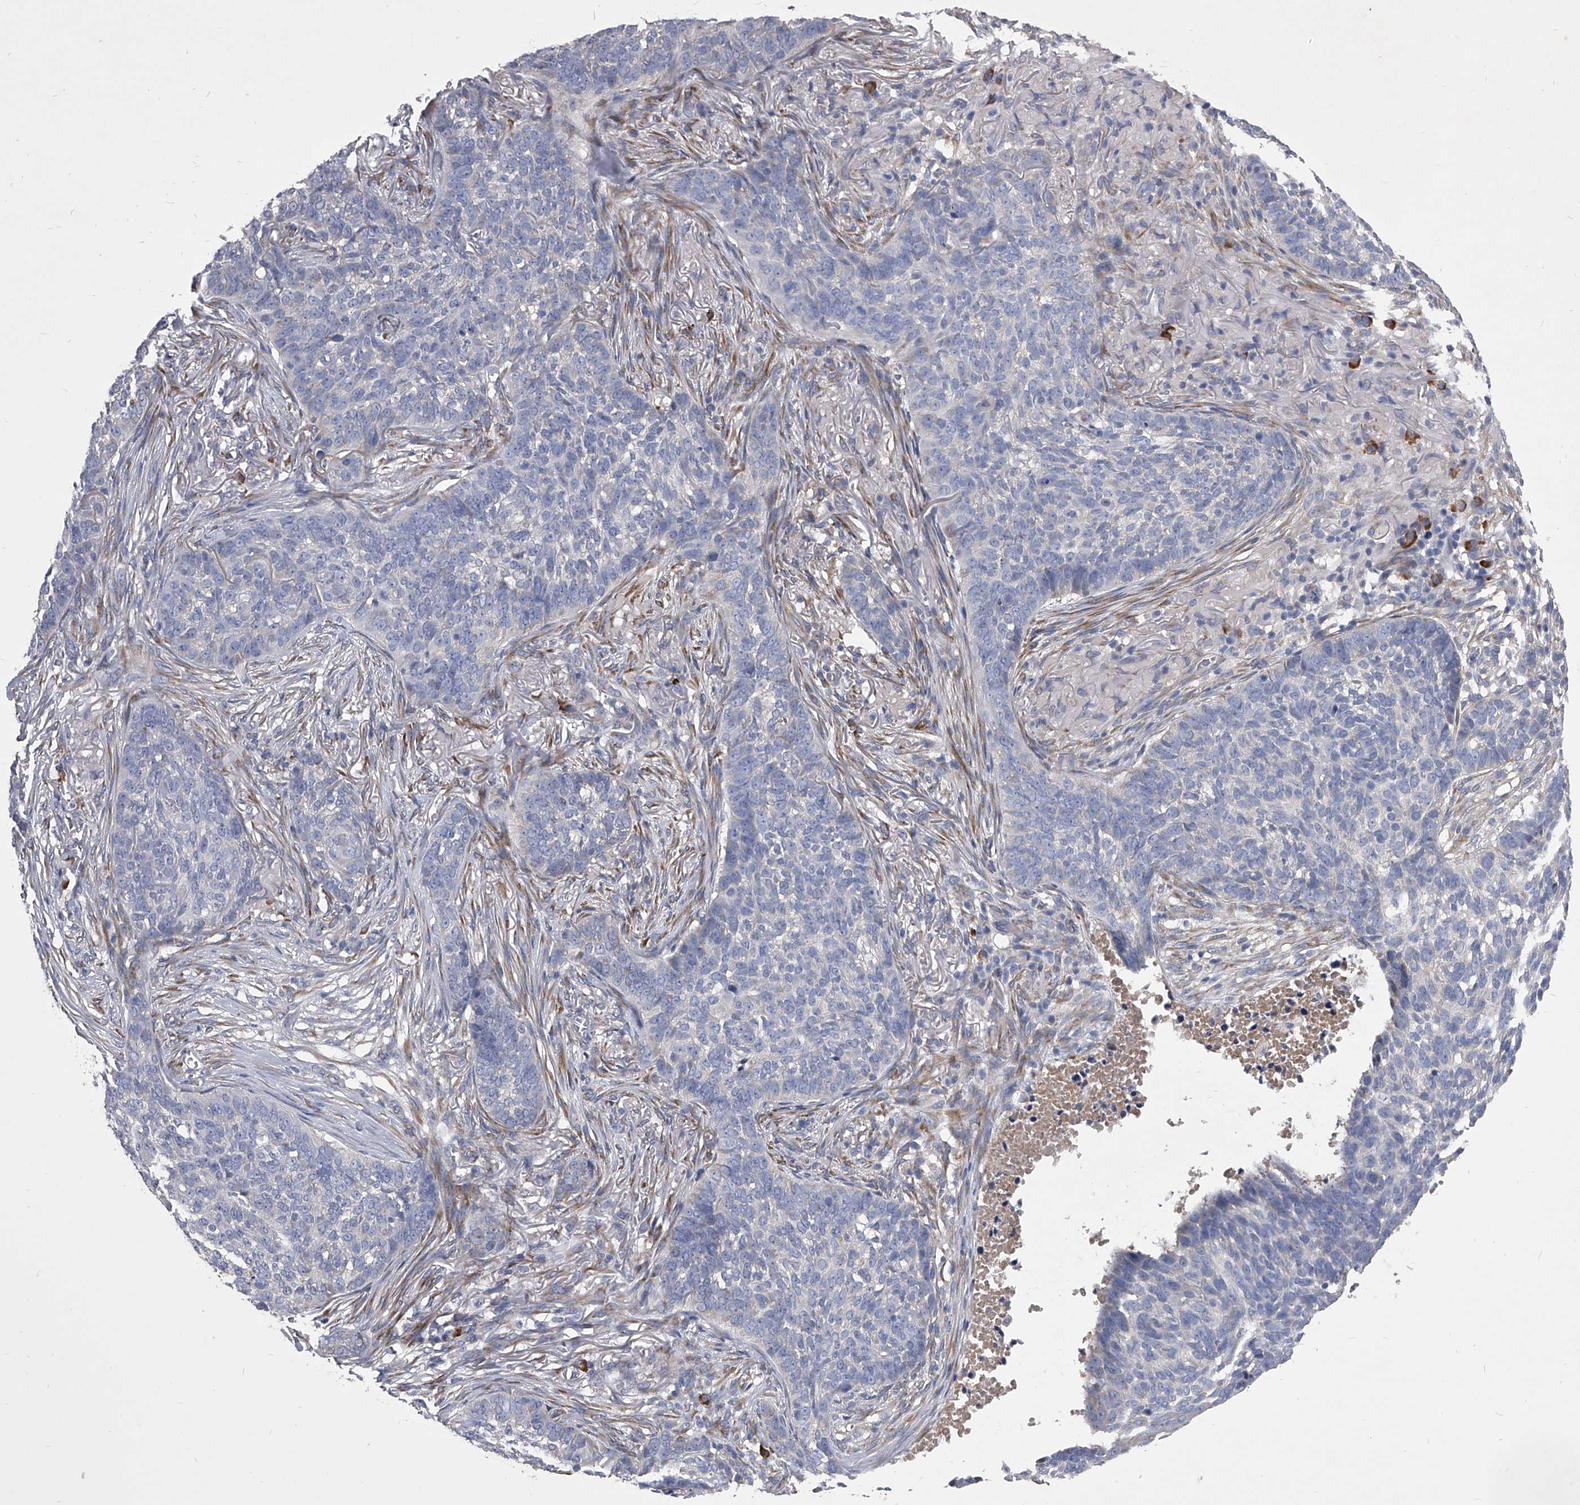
{"staining": {"intensity": "negative", "quantity": "none", "location": "none"}, "tissue": "skin cancer", "cell_type": "Tumor cells", "image_type": "cancer", "snomed": [{"axis": "morphology", "description": "Basal cell carcinoma"}, {"axis": "topography", "description": "Skin"}], "caption": "Immunohistochemistry (IHC) of basal cell carcinoma (skin) shows no positivity in tumor cells.", "gene": "CCR4", "patient": {"sex": "male", "age": 85}}